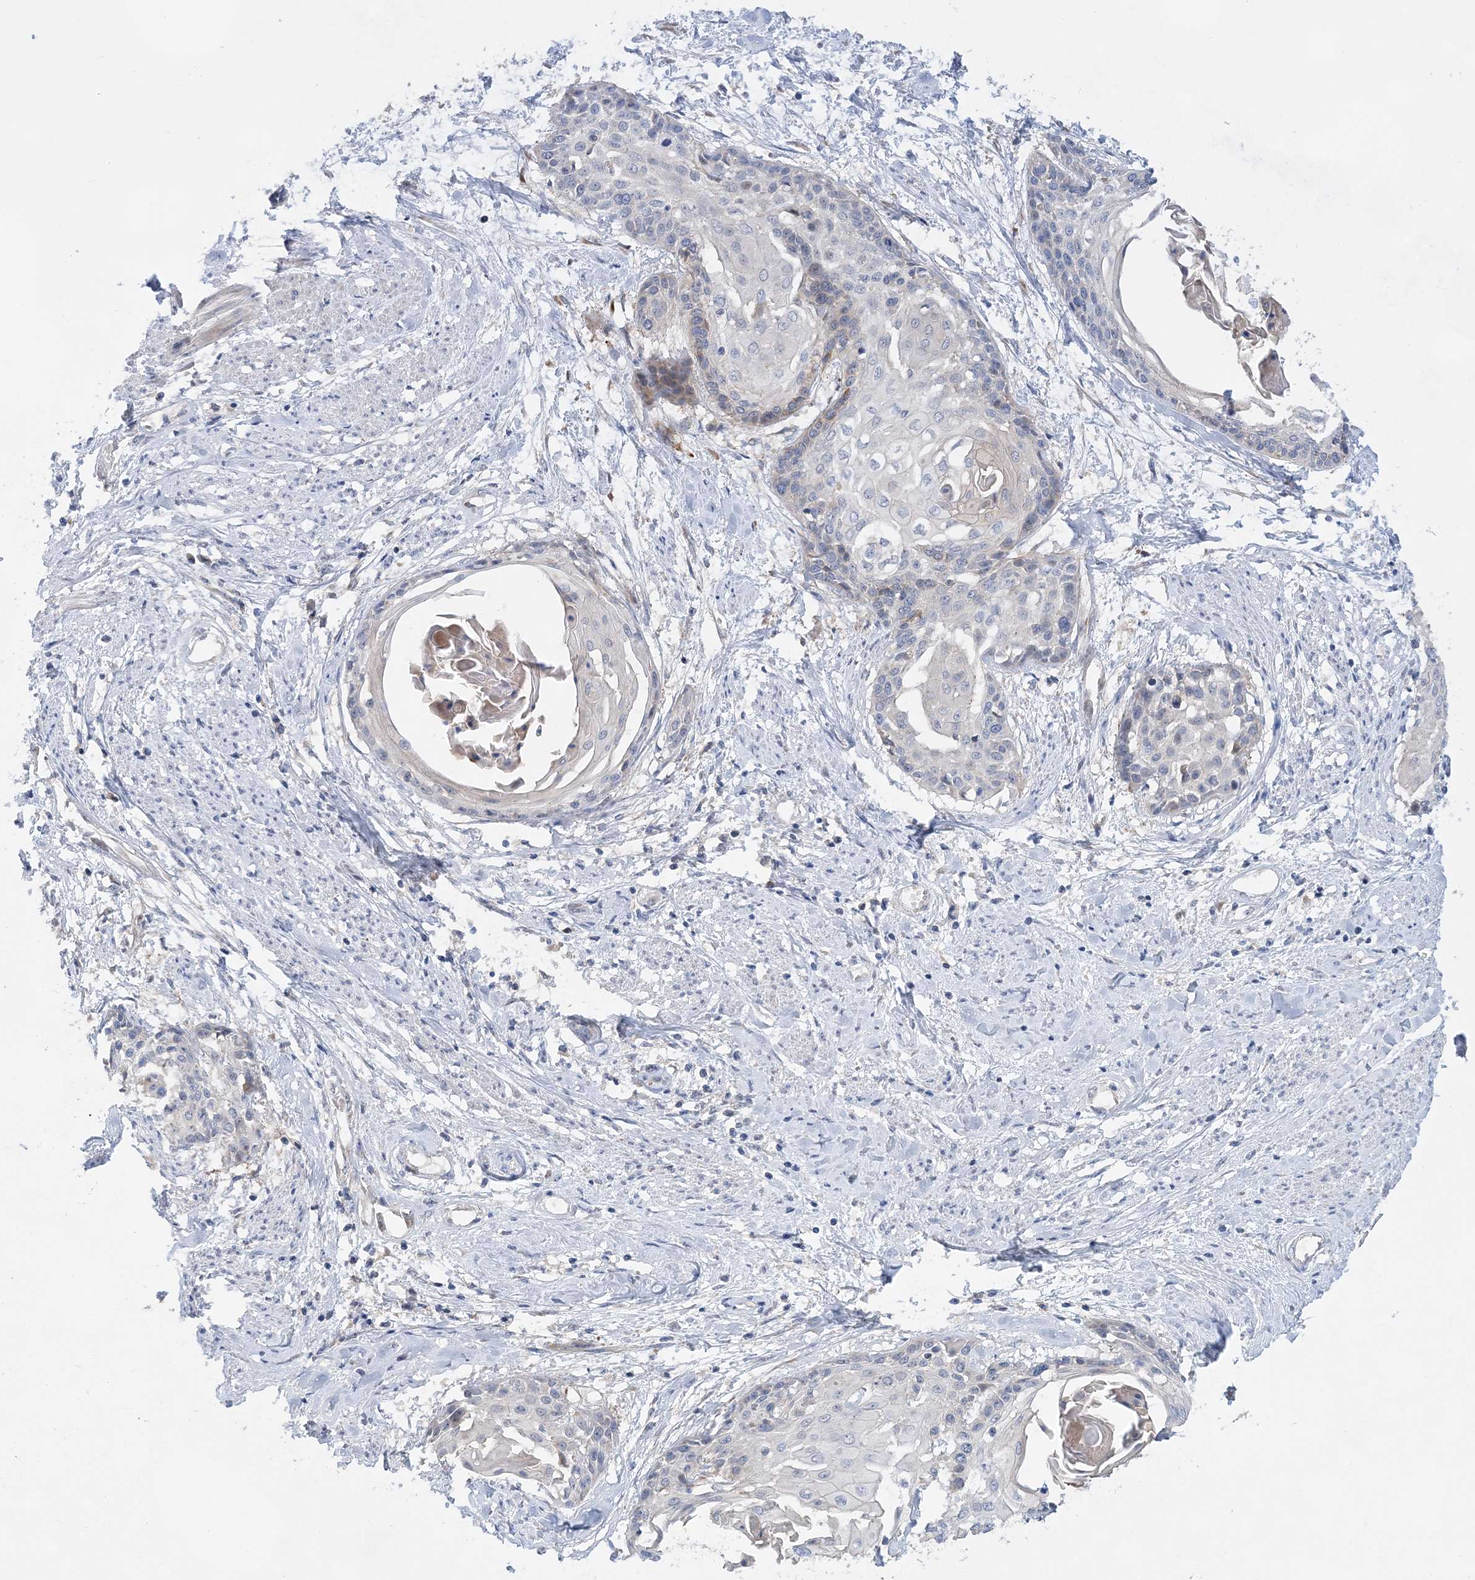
{"staining": {"intensity": "negative", "quantity": "none", "location": "none"}, "tissue": "cervical cancer", "cell_type": "Tumor cells", "image_type": "cancer", "snomed": [{"axis": "morphology", "description": "Squamous cell carcinoma, NOS"}, {"axis": "topography", "description": "Cervix"}], "caption": "Photomicrograph shows no significant protein staining in tumor cells of cervical cancer. The staining was performed using DAB (3,3'-diaminobenzidine) to visualize the protein expression in brown, while the nuclei were stained in blue with hematoxylin (Magnification: 20x).", "gene": "TRAPPC13", "patient": {"sex": "female", "age": 57}}